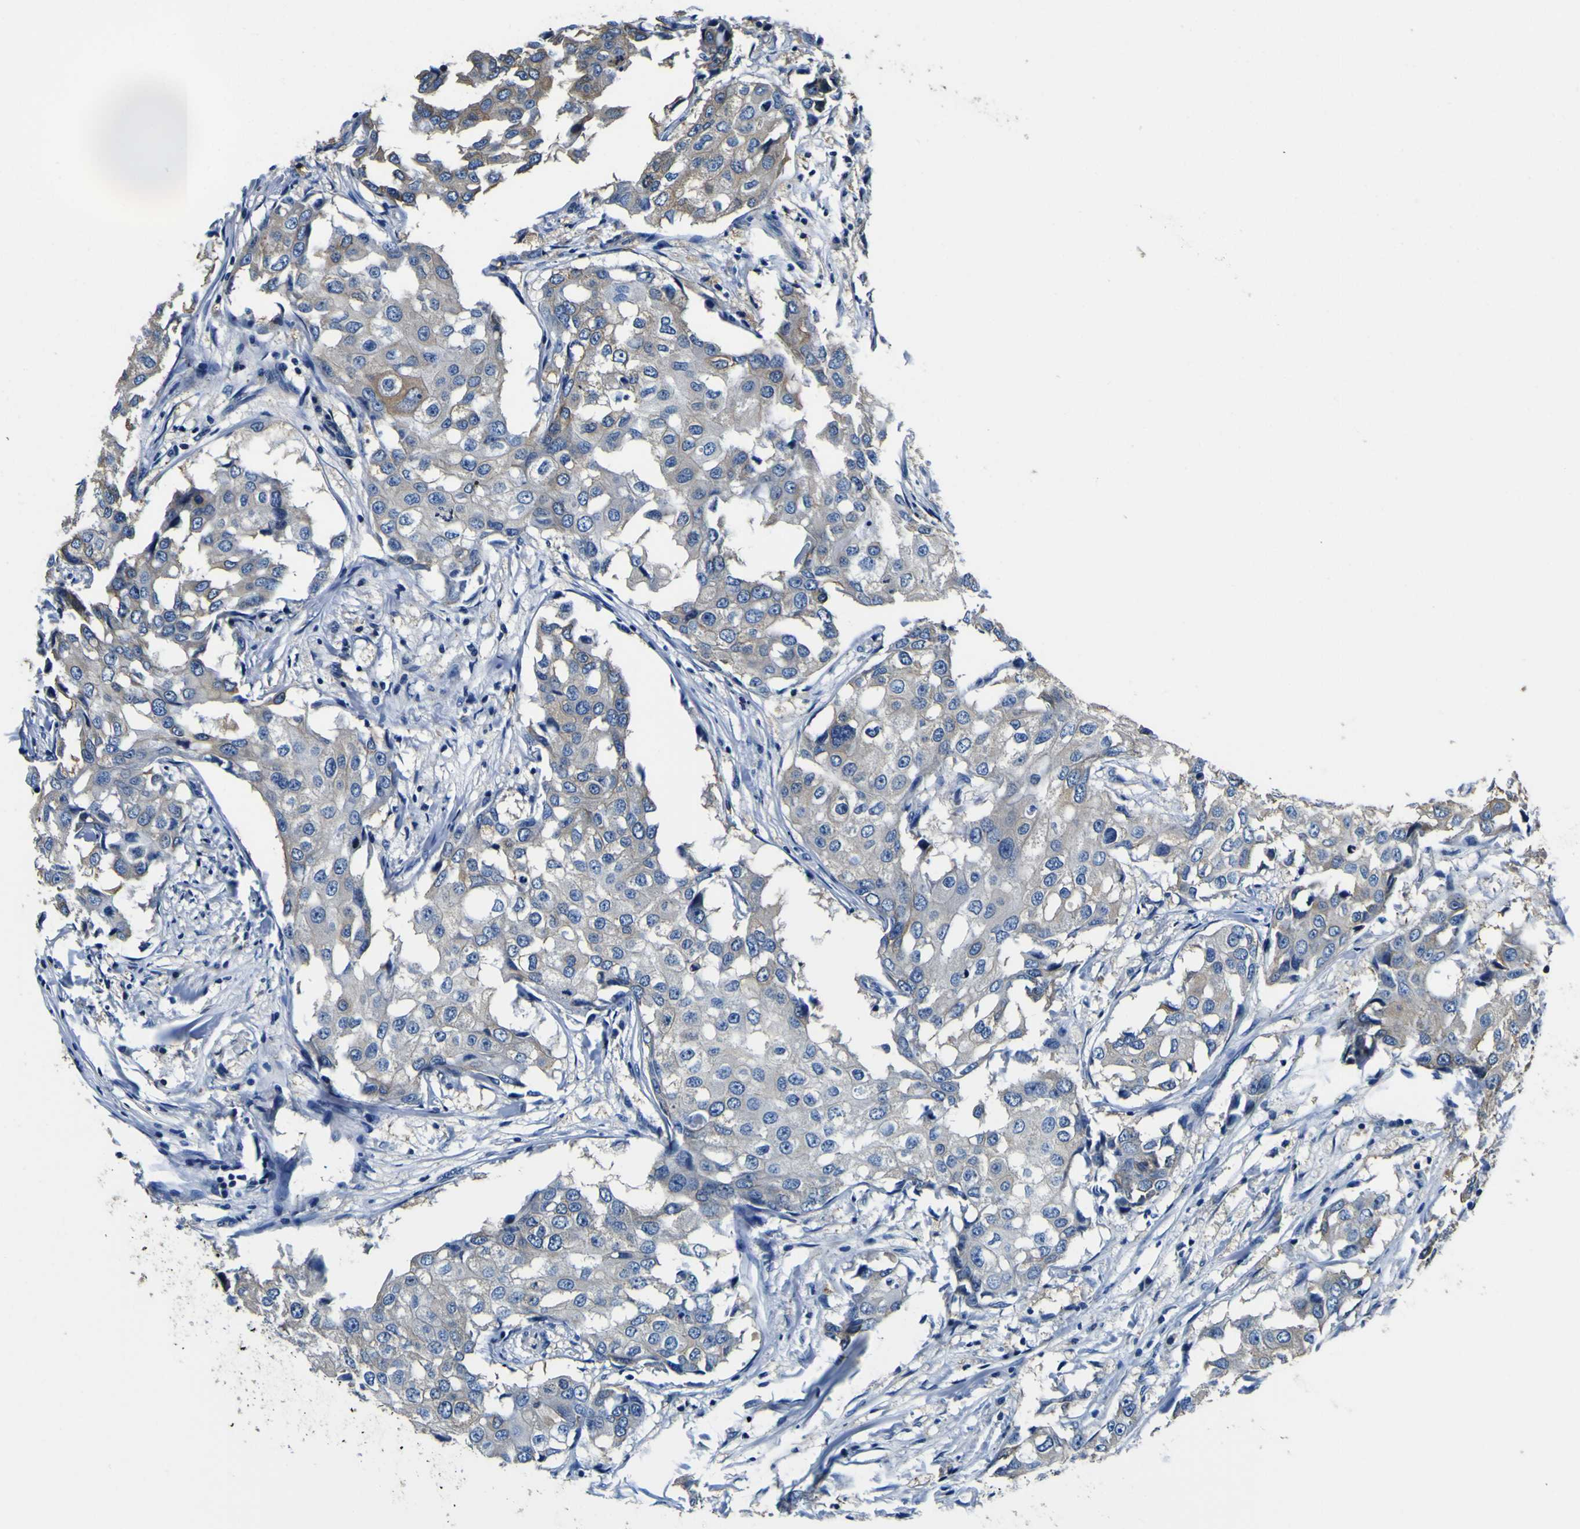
{"staining": {"intensity": "weak", "quantity": ">75%", "location": "cytoplasmic/membranous"}, "tissue": "breast cancer", "cell_type": "Tumor cells", "image_type": "cancer", "snomed": [{"axis": "morphology", "description": "Duct carcinoma"}, {"axis": "topography", "description": "Breast"}], "caption": "This is a histology image of immunohistochemistry staining of breast cancer, which shows weak expression in the cytoplasmic/membranous of tumor cells.", "gene": "TUBA1B", "patient": {"sex": "female", "age": 27}}